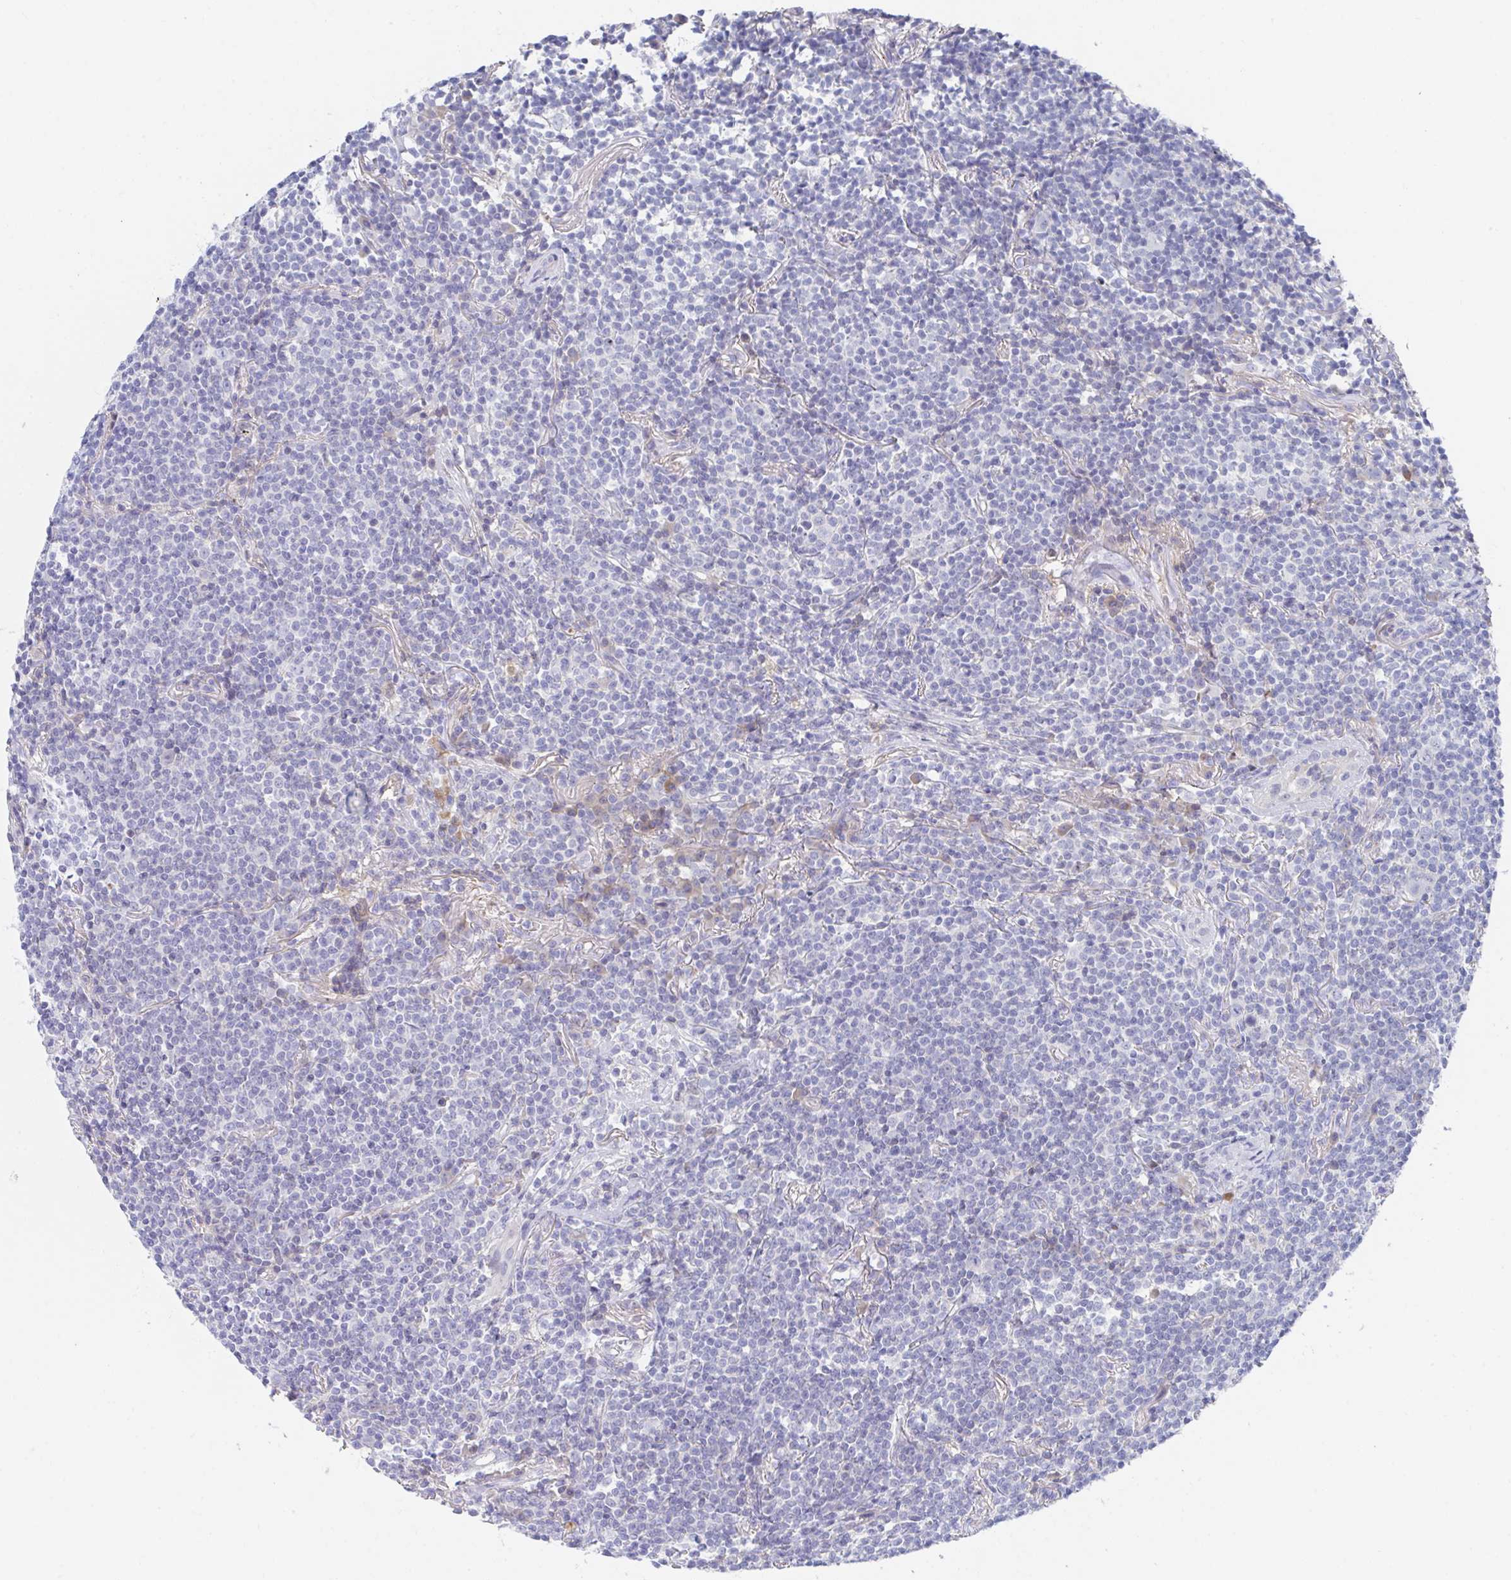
{"staining": {"intensity": "negative", "quantity": "none", "location": "none"}, "tissue": "lymphoma", "cell_type": "Tumor cells", "image_type": "cancer", "snomed": [{"axis": "morphology", "description": "Malignant lymphoma, non-Hodgkin's type, Low grade"}, {"axis": "topography", "description": "Lung"}], "caption": "Immunohistochemical staining of human lymphoma reveals no significant expression in tumor cells.", "gene": "TNFAIP6", "patient": {"sex": "female", "age": 71}}